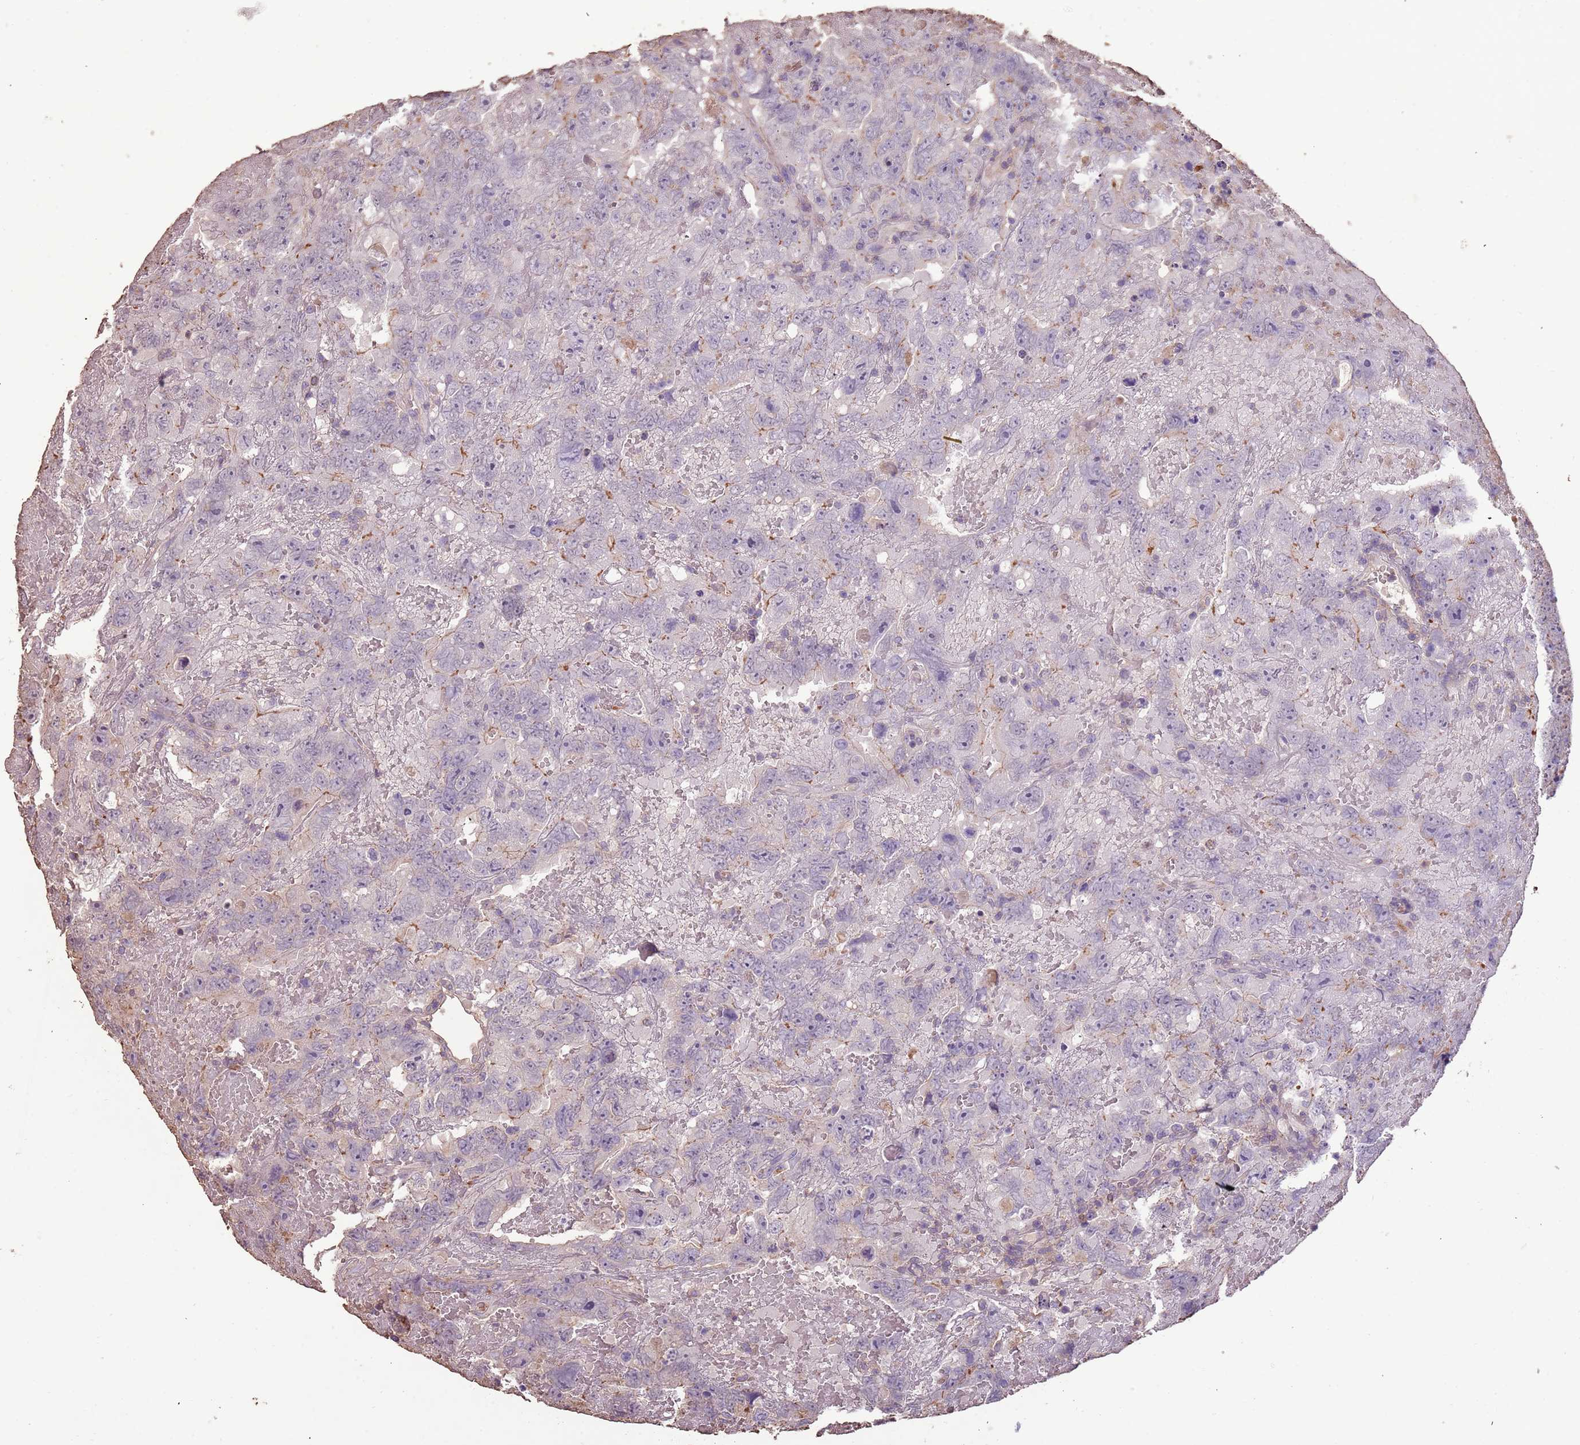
{"staining": {"intensity": "negative", "quantity": "none", "location": "none"}, "tissue": "testis cancer", "cell_type": "Tumor cells", "image_type": "cancer", "snomed": [{"axis": "morphology", "description": "Carcinoma, Embryonal, NOS"}, {"axis": "topography", "description": "Testis"}], "caption": "An image of human testis cancer is negative for staining in tumor cells. (Brightfield microscopy of DAB immunohistochemistry (IHC) at high magnification).", "gene": "FECH", "patient": {"sex": "male", "age": 45}}